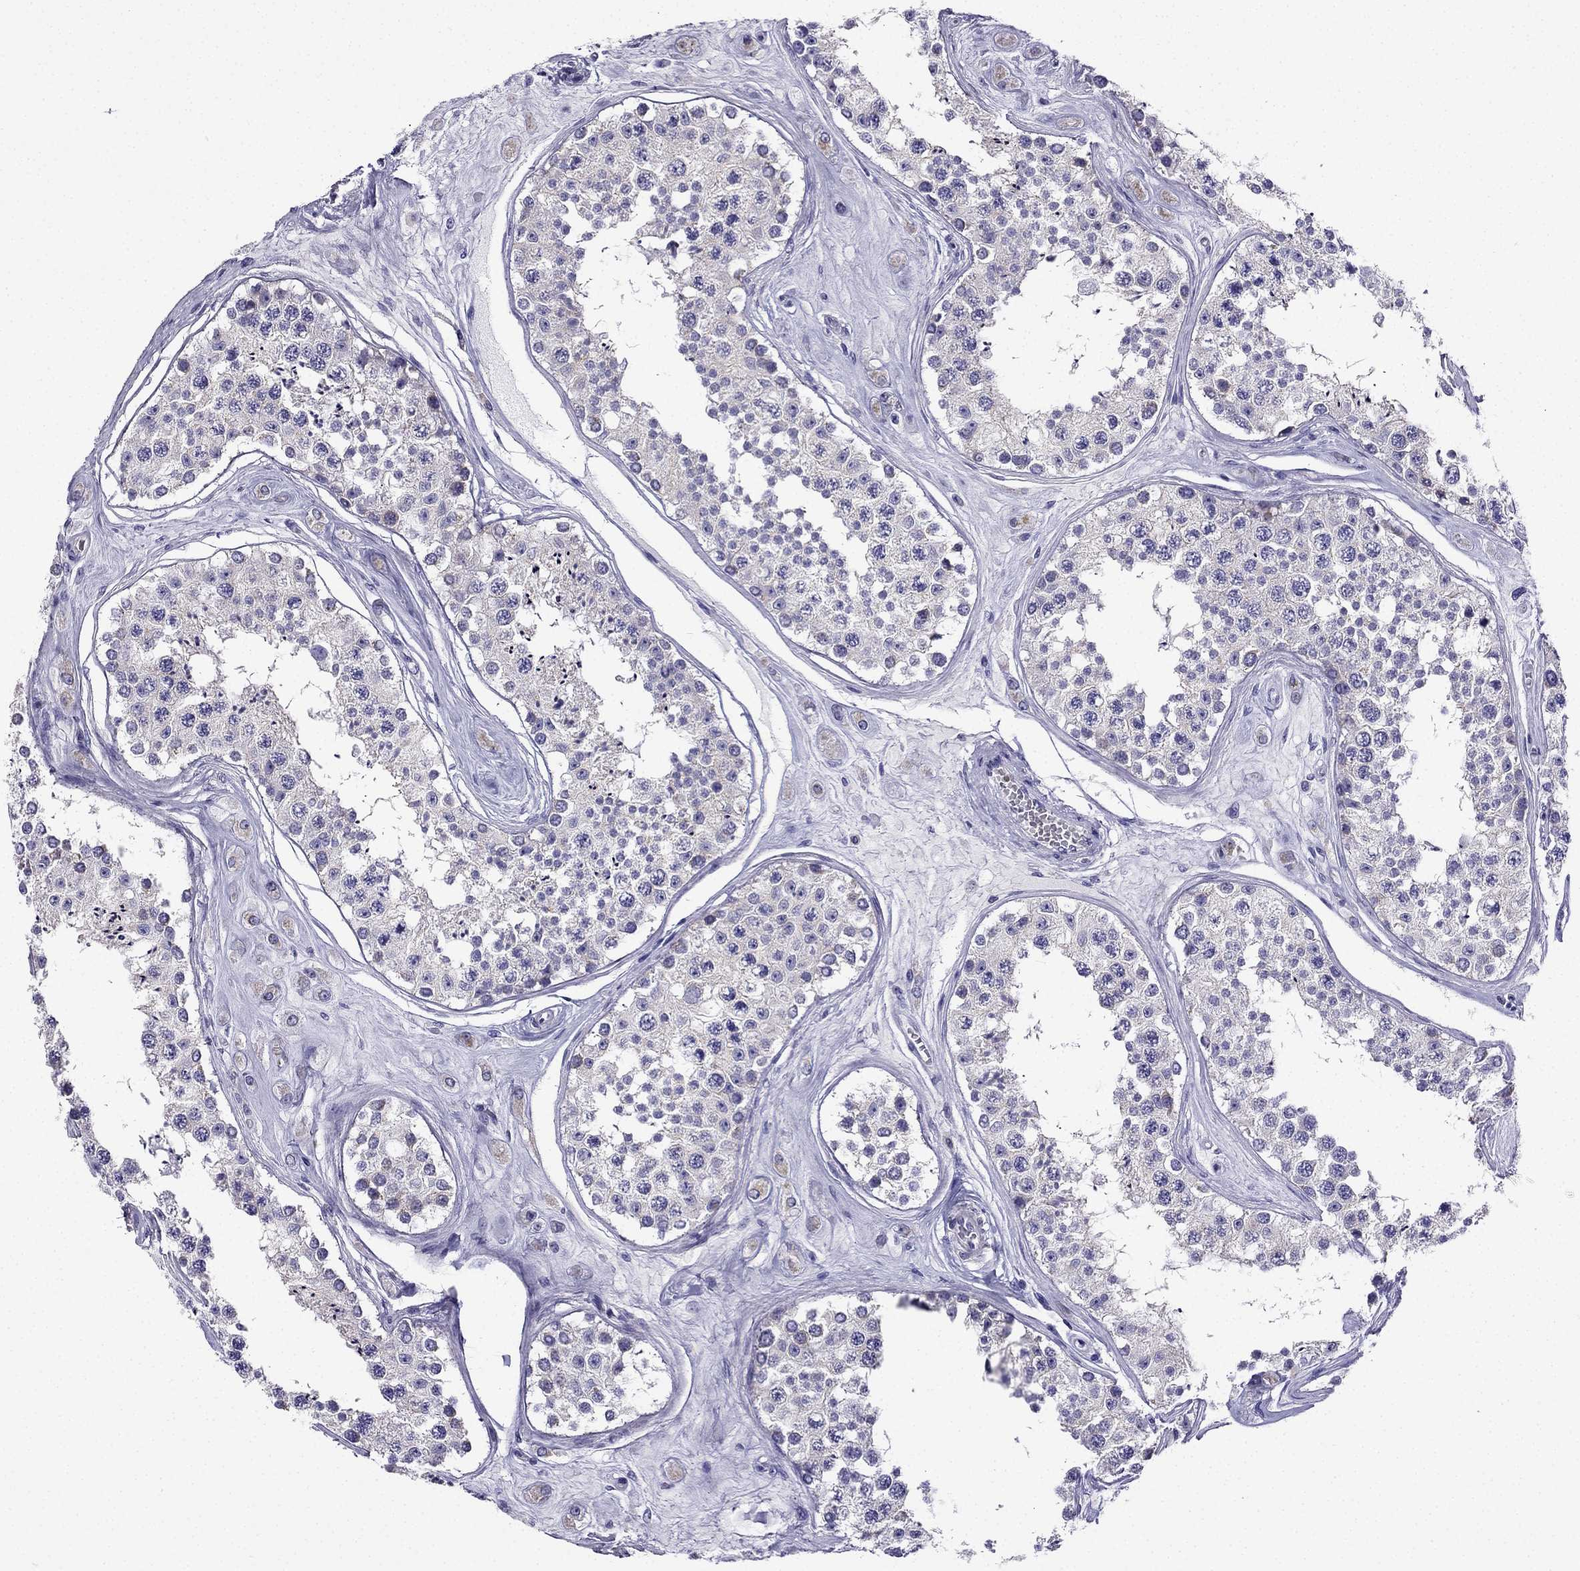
{"staining": {"intensity": "negative", "quantity": "none", "location": "none"}, "tissue": "testis", "cell_type": "Cells in seminiferous ducts", "image_type": "normal", "snomed": [{"axis": "morphology", "description": "Normal tissue, NOS"}, {"axis": "topography", "description": "Testis"}], "caption": "This is an immunohistochemistry histopathology image of unremarkable human testis. There is no positivity in cells in seminiferous ducts.", "gene": "KIF5A", "patient": {"sex": "male", "age": 25}}